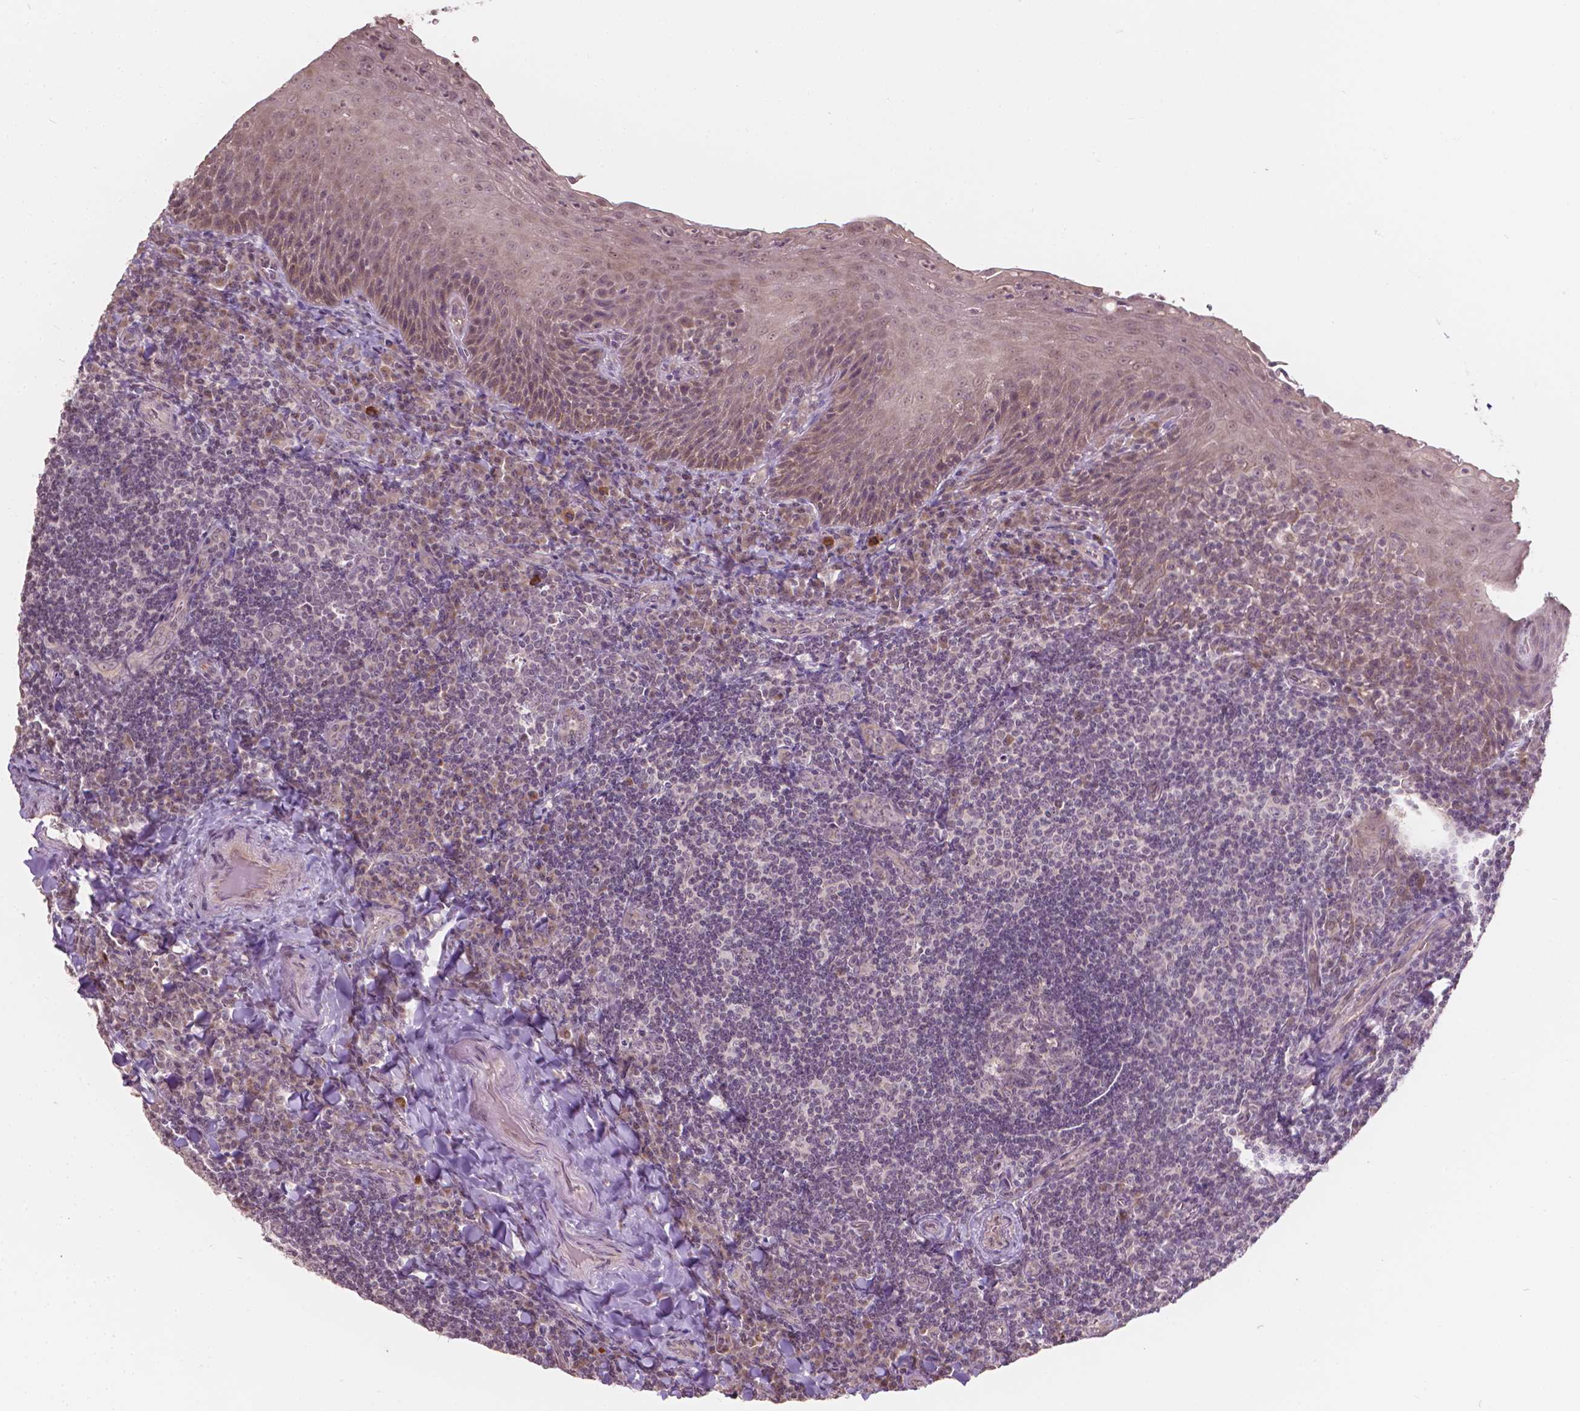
{"staining": {"intensity": "negative", "quantity": "none", "location": "none"}, "tissue": "tonsil", "cell_type": "Germinal center cells", "image_type": "normal", "snomed": [{"axis": "morphology", "description": "Normal tissue, NOS"}, {"axis": "morphology", "description": "Inflammation, NOS"}, {"axis": "topography", "description": "Tonsil"}], "caption": "This is an IHC photomicrograph of unremarkable tonsil. There is no staining in germinal center cells.", "gene": "NOS1AP", "patient": {"sex": "female", "age": 31}}